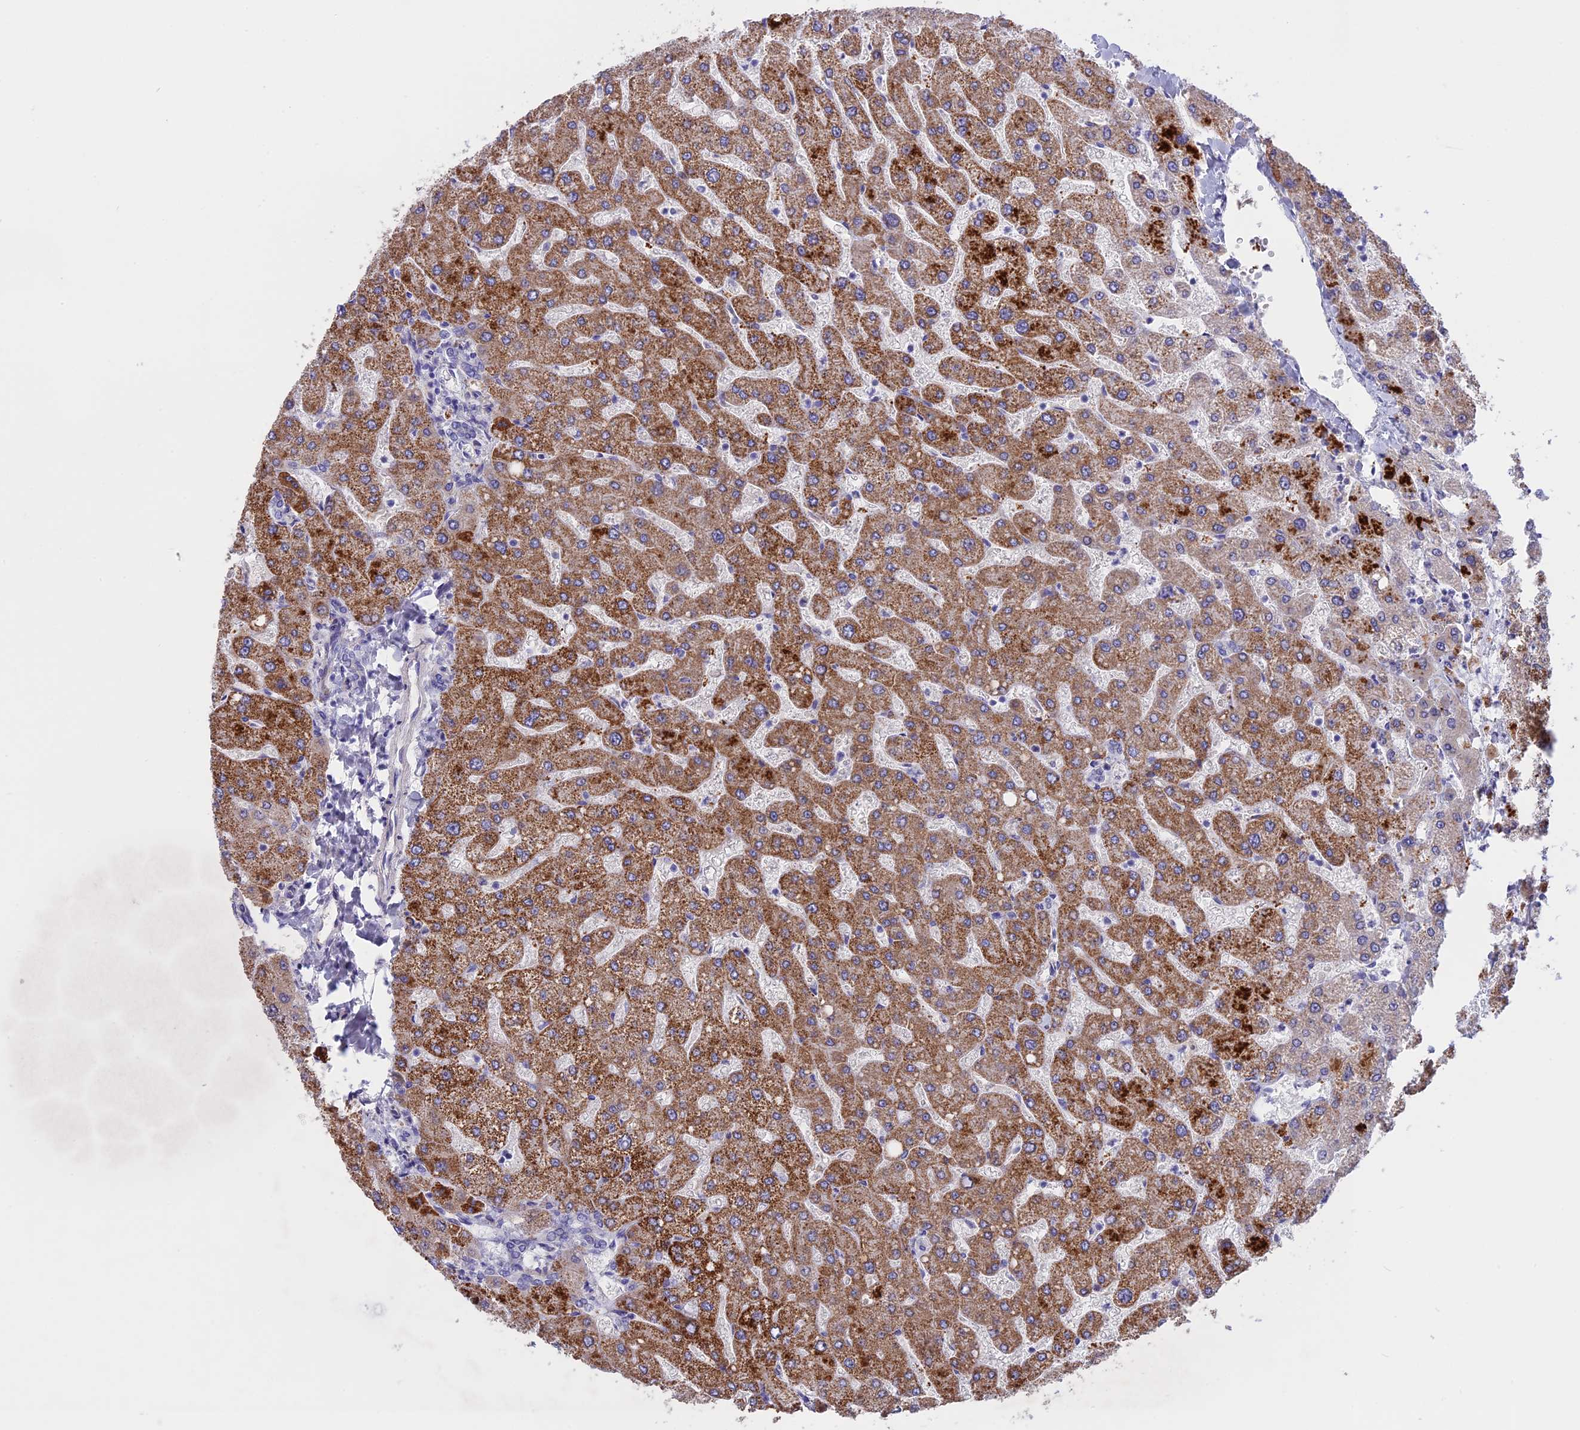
{"staining": {"intensity": "negative", "quantity": "none", "location": "none"}, "tissue": "liver", "cell_type": "Cholangiocytes", "image_type": "normal", "snomed": [{"axis": "morphology", "description": "Normal tissue, NOS"}, {"axis": "topography", "description": "Liver"}], "caption": "There is no significant expression in cholangiocytes of liver. Brightfield microscopy of immunohistochemistry stained with DAB (3,3'-diaminobenzidine) (brown) and hematoxylin (blue), captured at high magnification.", "gene": "TMEM138", "patient": {"sex": "male", "age": 55}}